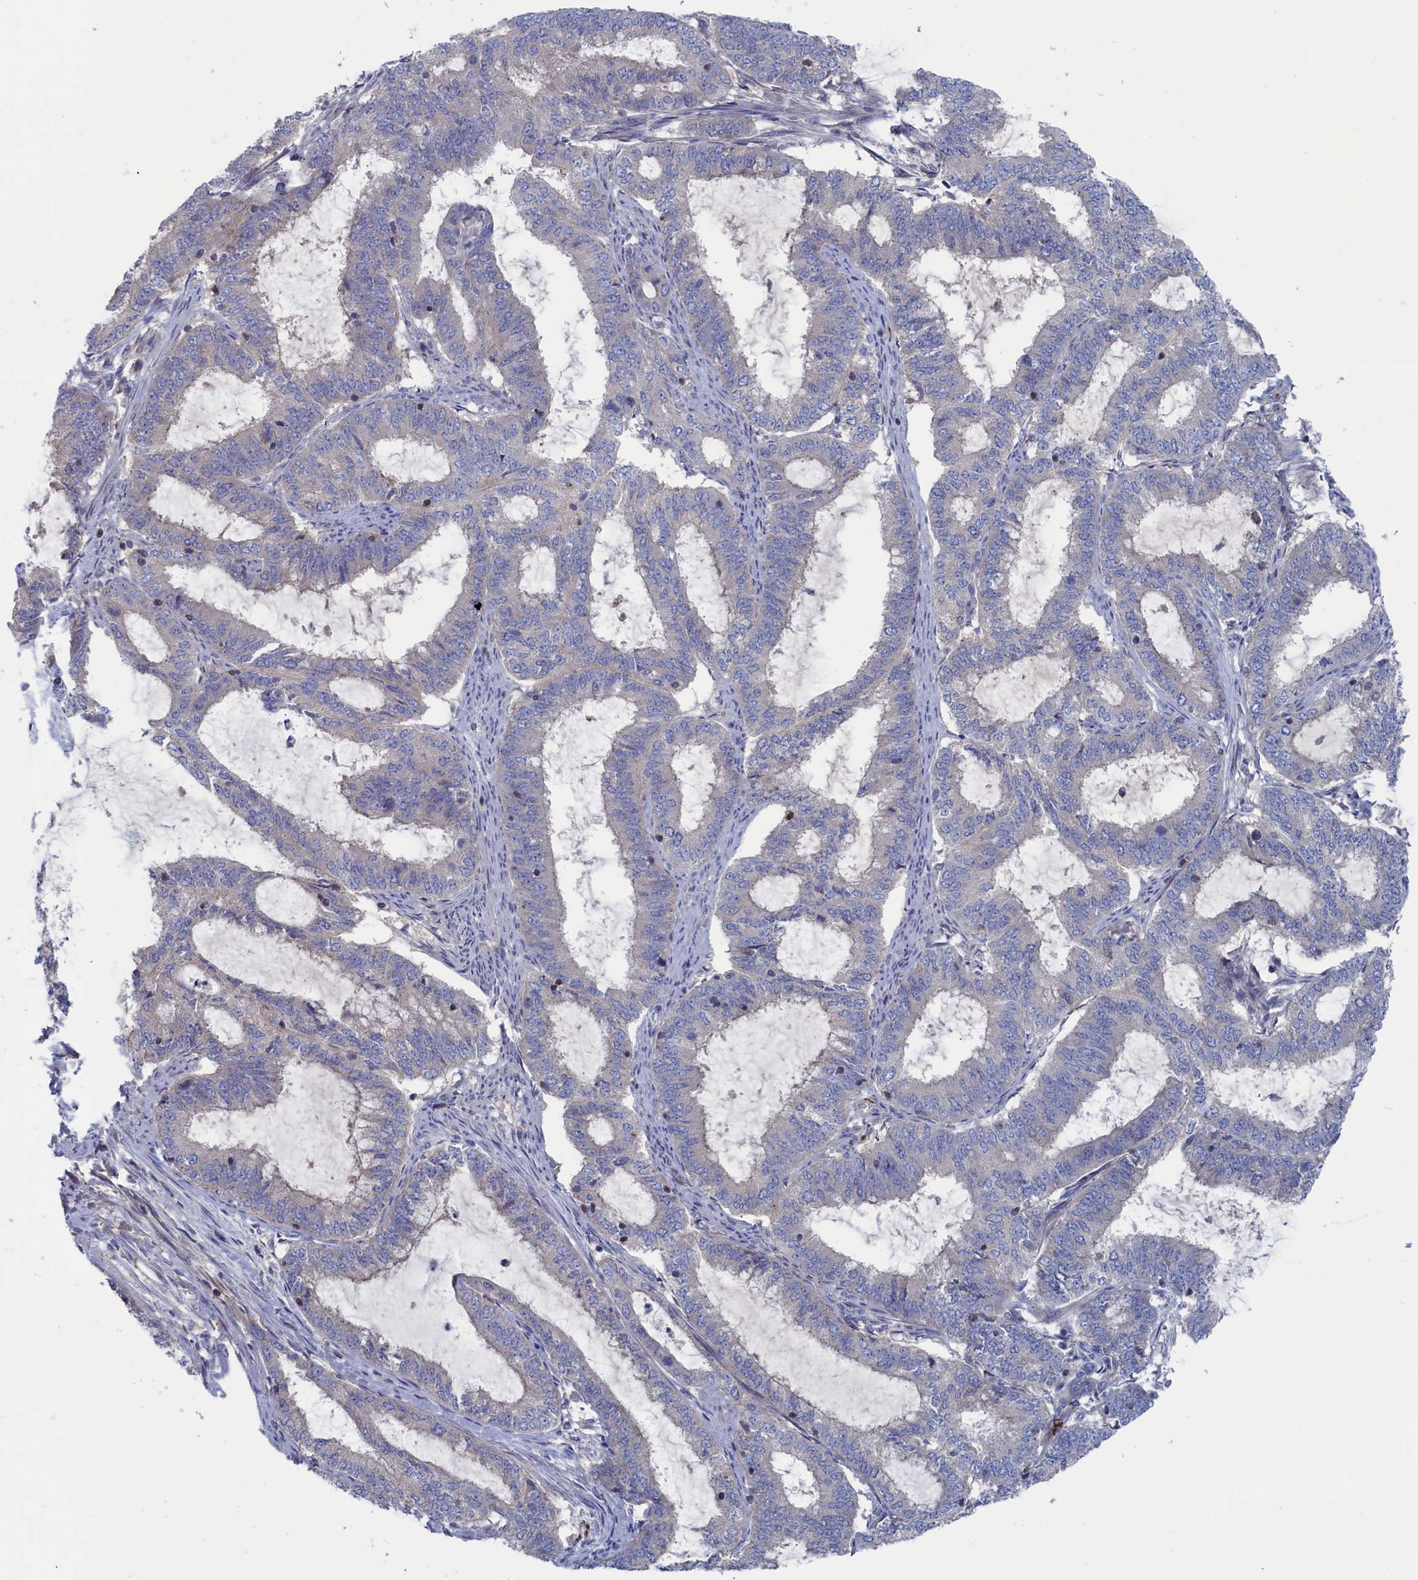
{"staining": {"intensity": "negative", "quantity": "none", "location": "none"}, "tissue": "endometrial cancer", "cell_type": "Tumor cells", "image_type": "cancer", "snomed": [{"axis": "morphology", "description": "Adenocarcinoma, NOS"}, {"axis": "topography", "description": "Endometrium"}], "caption": "Tumor cells are negative for brown protein staining in endometrial cancer.", "gene": "CEND1", "patient": {"sex": "female", "age": 51}}